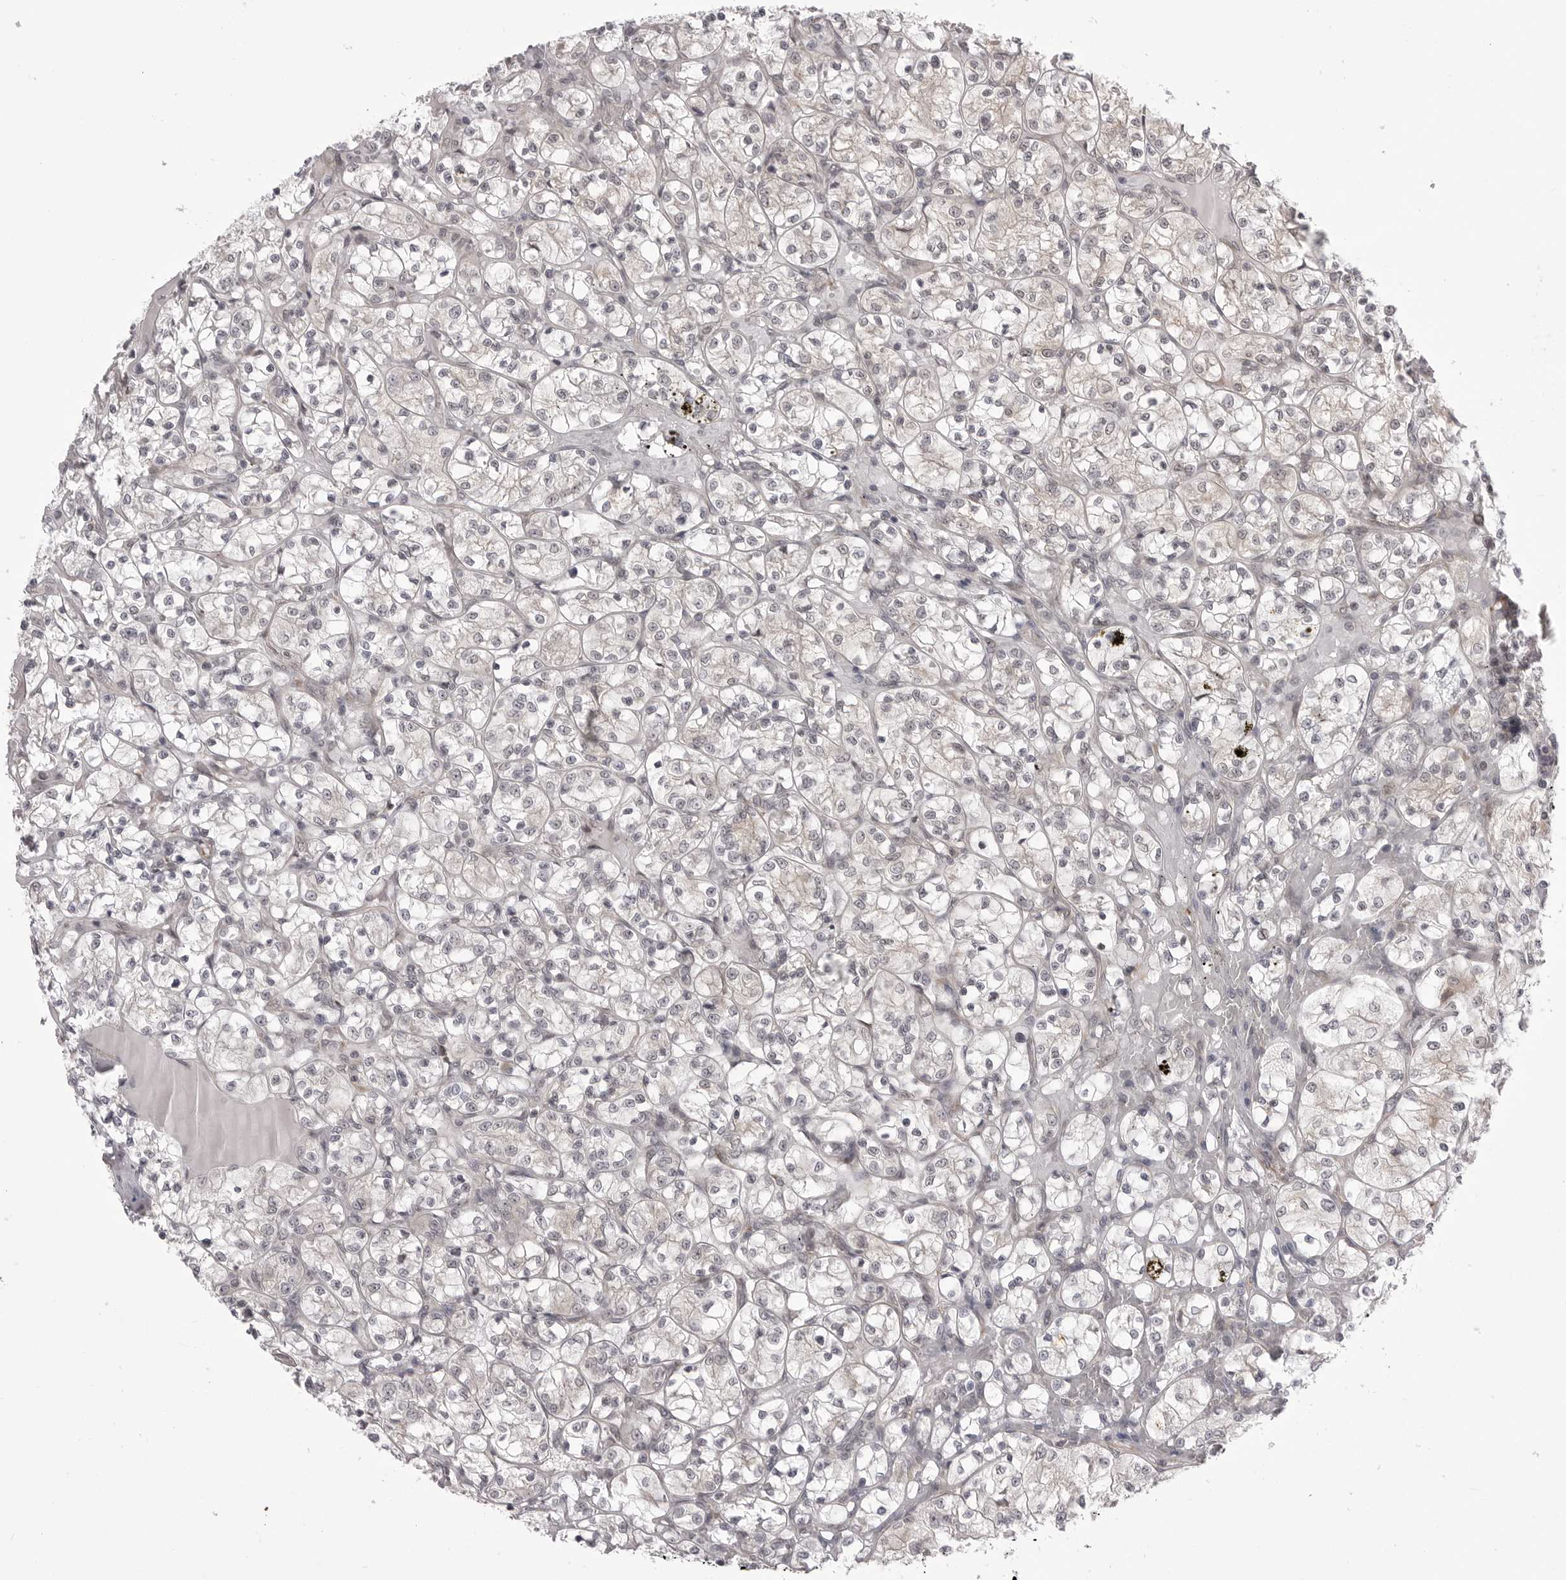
{"staining": {"intensity": "negative", "quantity": "none", "location": "none"}, "tissue": "renal cancer", "cell_type": "Tumor cells", "image_type": "cancer", "snomed": [{"axis": "morphology", "description": "Adenocarcinoma, NOS"}, {"axis": "topography", "description": "Kidney"}], "caption": "DAB immunohistochemical staining of human renal adenocarcinoma displays no significant staining in tumor cells.", "gene": "PTK2B", "patient": {"sex": "female", "age": 69}}